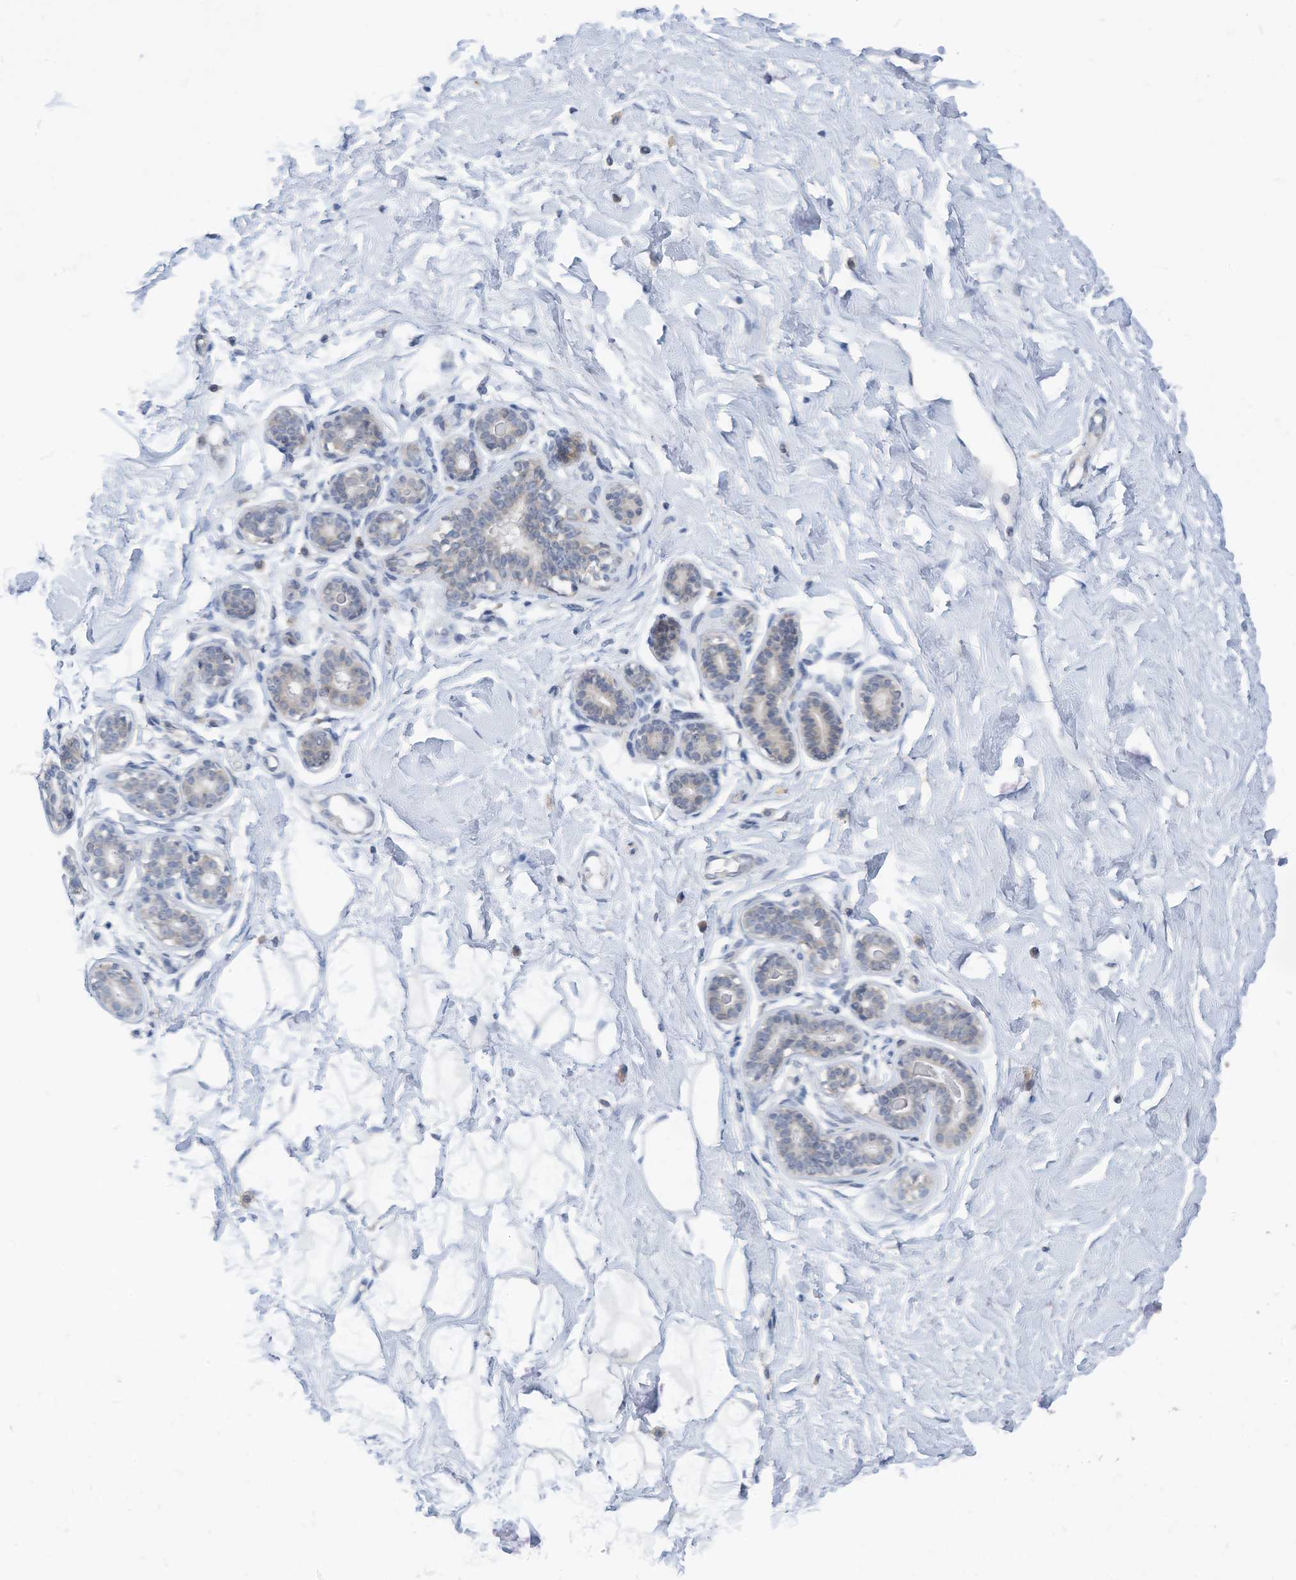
{"staining": {"intensity": "negative", "quantity": "none", "location": "none"}, "tissue": "breast", "cell_type": "Adipocytes", "image_type": "normal", "snomed": [{"axis": "morphology", "description": "Normal tissue, NOS"}, {"axis": "morphology", "description": "Adenoma, NOS"}, {"axis": "topography", "description": "Breast"}], "caption": "IHC histopathology image of unremarkable breast: human breast stained with DAB (3,3'-diaminobenzidine) reveals no significant protein staining in adipocytes. The staining is performed using DAB brown chromogen with nuclei counter-stained in using hematoxylin.", "gene": "LDAH", "patient": {"sex": "female", "age": 23}}